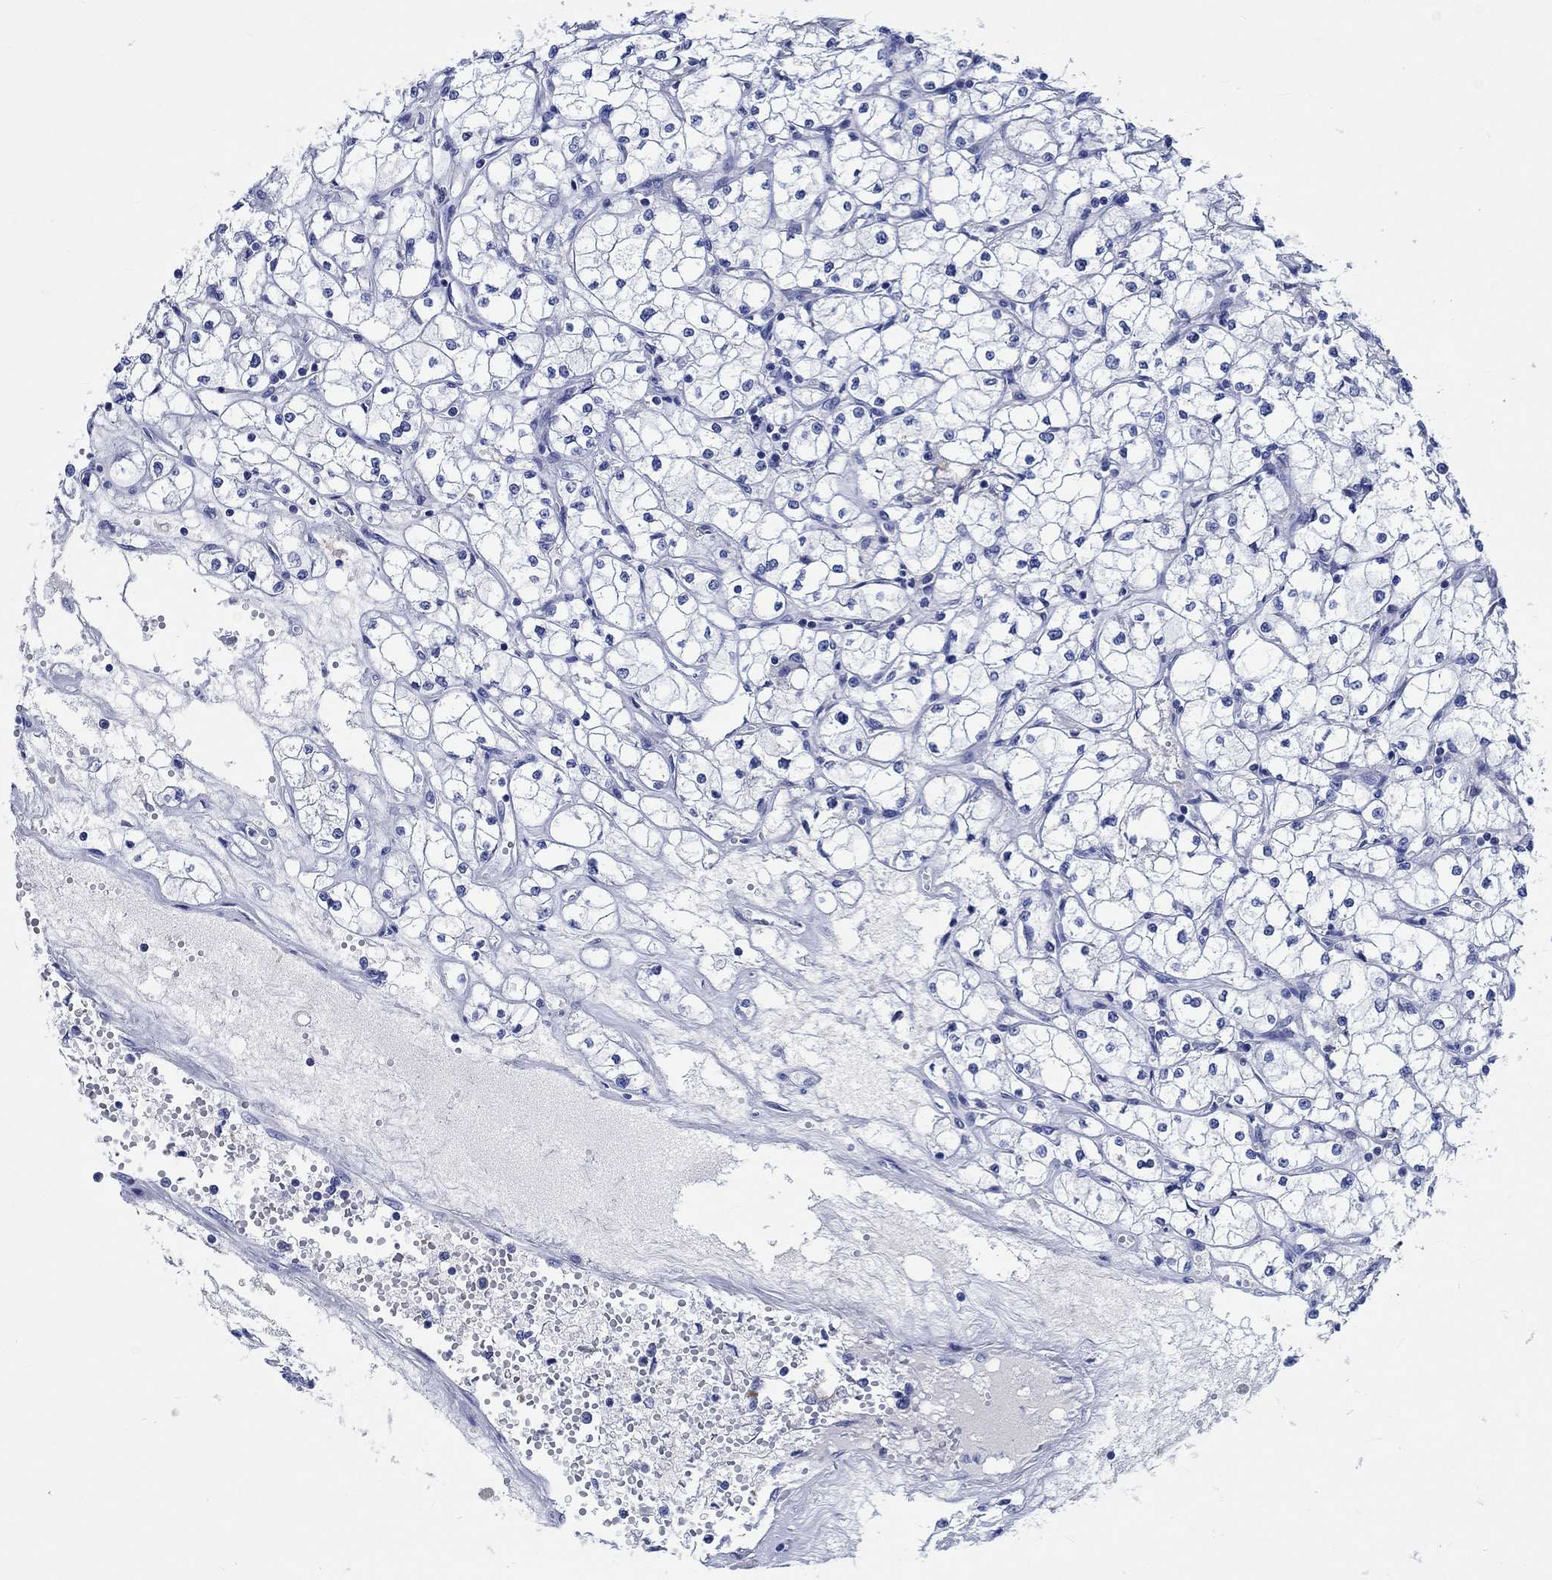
{"staining": {"intensity": "negative", "quantity": "none", "location": "none"}, "tissue": "renal cancer", "cell_type": "Tumor cells", "image_type": "cancer", "snomed": [{"axis": "morphology", "description": "Adenocarcinoma, NOS"}, {"axis": "topography", "description": "Kidney"}], "caption": "DAB (3,3'-diaminobenzidine) immunohistochemical staining of human renal cancer (adenocarcinoma) demonstrates no significant positivity in tumor cells. (Stains: DAB IHC with hematoxylin counter stain, Microscopy: brightfield microscopy at high magnification).", "gene": "SHISA4", "patient": {"sex": "male", "age": 67}}